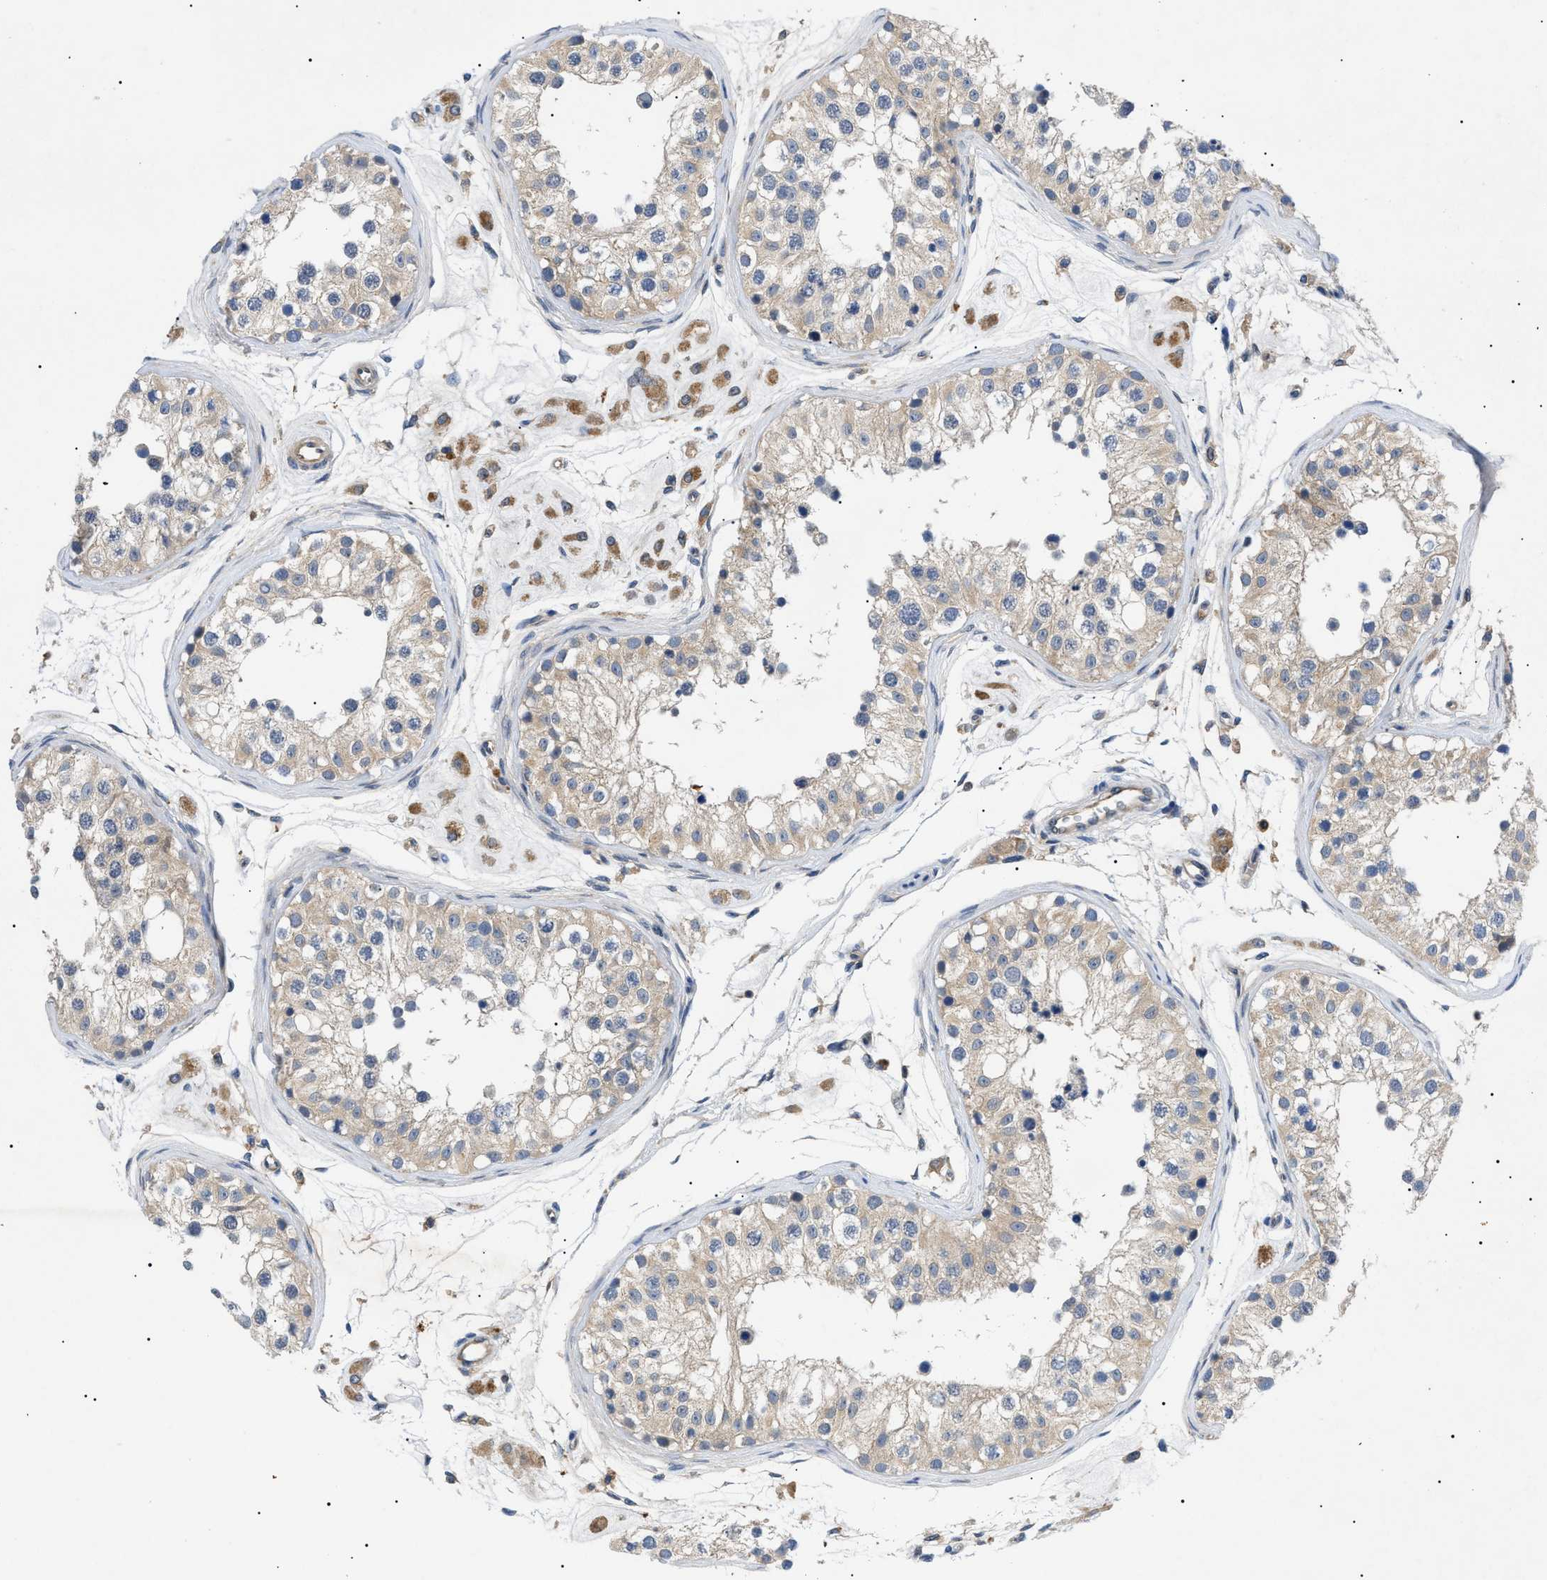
{"staining": {"intensity": "weak", "quantity": "25%-75%", "location": "cytoplasmic/membranous"}, "tissue": "testis", "cell_type": "Cells in seminiferous ducts", "image_type": "normal", "snomed": [{"axis": "morphology", "description": "Normal tissue, NOS"}, {"axis": "morphology", "description": "Adenocarcinoma, metastatic, NOS"}, {"axis": "topography", "description": "Testis"}], "caption": "This histopathology image demonstrates immunohistochemistry (IHC) staining of unremarkable testis, with low weak cytoplasmic/membranous expression in approximately 25%-75% of cells in seminiferous ducts.", "gene": "RIPK1", "patient": {"sex": "male", "age": 26}}